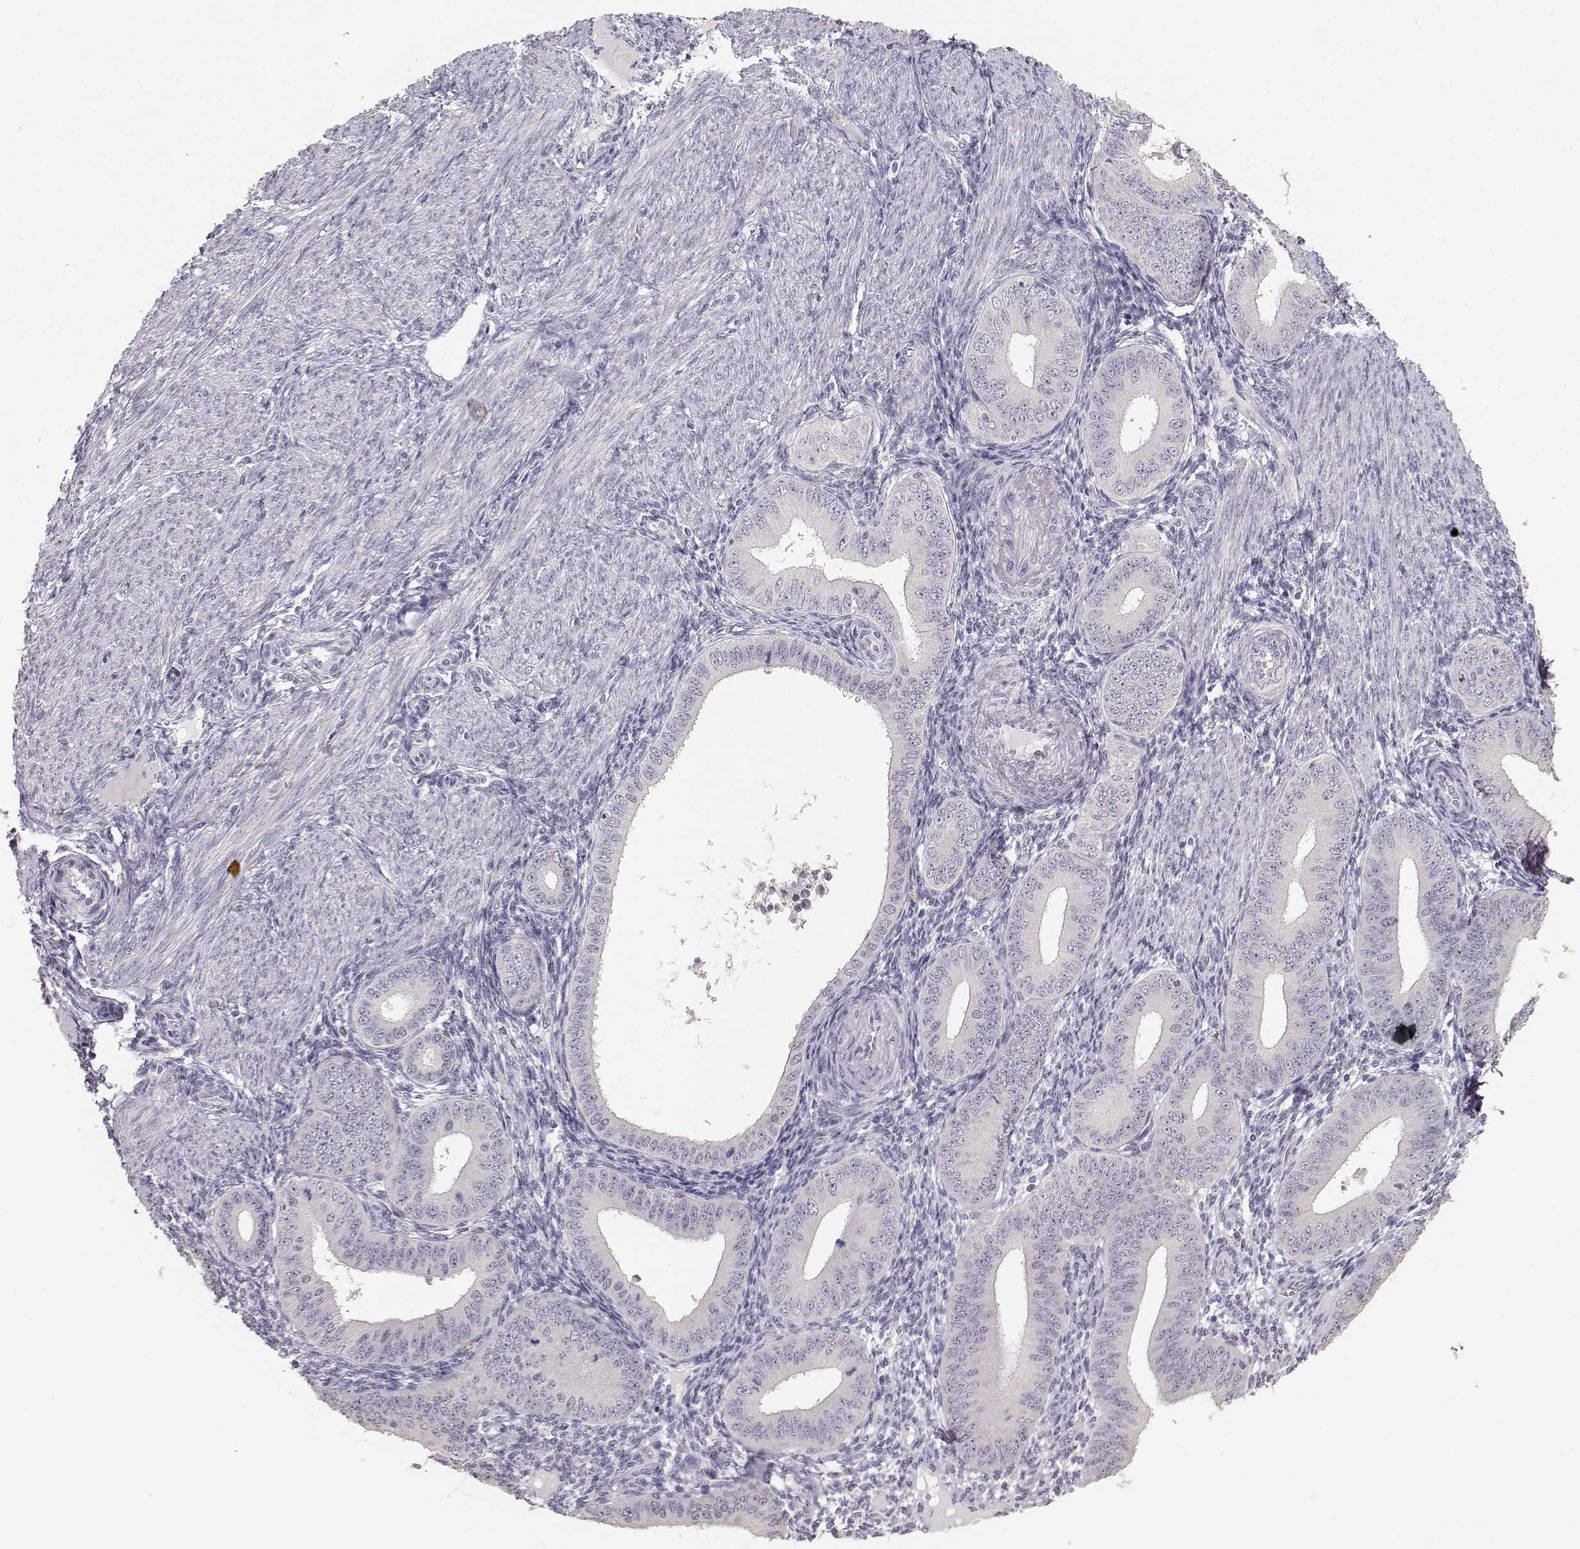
{"staining": {"intensity": "negative", "quantity": "none", "location": "none"}, "tissue": "endometrium", "cell_type": "Cells in endometrial stroma", "image_type": "normal", "snomed": [{"axis": "morphology", "description": "Normal tissue, NOS"}, {"axis": "topography", "description": "Endometrium"}], "caption": "Endometrium stained for a protein using immunohistochemistry reveals no staining cells in endometrial stroma.", "gene": "UROC1", "patient": {"sex": "female", "age": 39}}